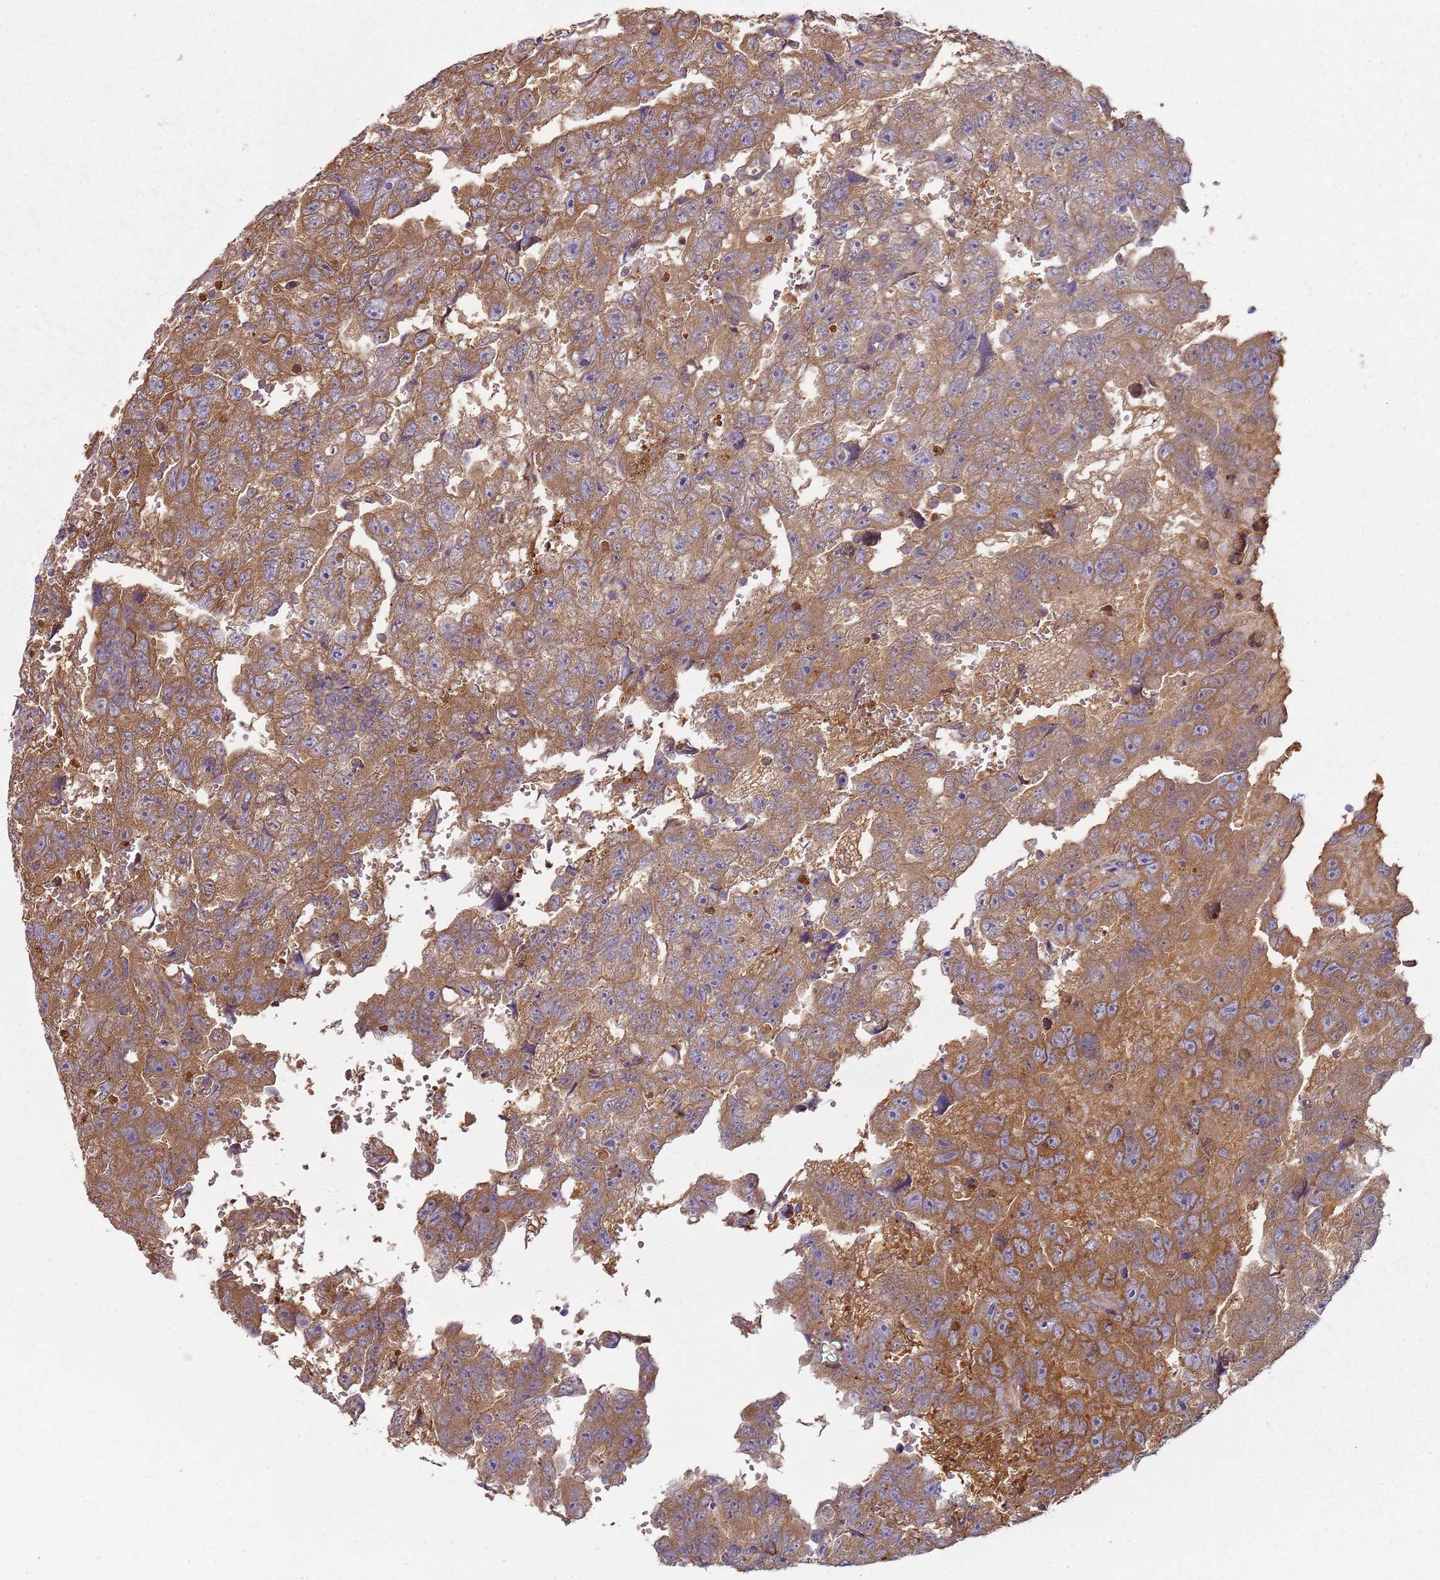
{"staining": {"intensity": "moderate", "quantity": ">75%", "location": "cytoplasmic/membranous"}, "tissue": "testis cancer", "cell_type": "Tumor cells", "image_type": "cancer", "snomed": [{"axis": "morphology", "description": "Carcinoma, Embryonal, NOS"}, {"axis": "topography", "description": "Testis"}], "caption": "Tumor cells show moderate cytoplasmic/membranous positivity in about >75% of cells in embryonal carcinoma (testis).", "gene": "SPATA2", "patient": {"sex": "male", "age": 45}}